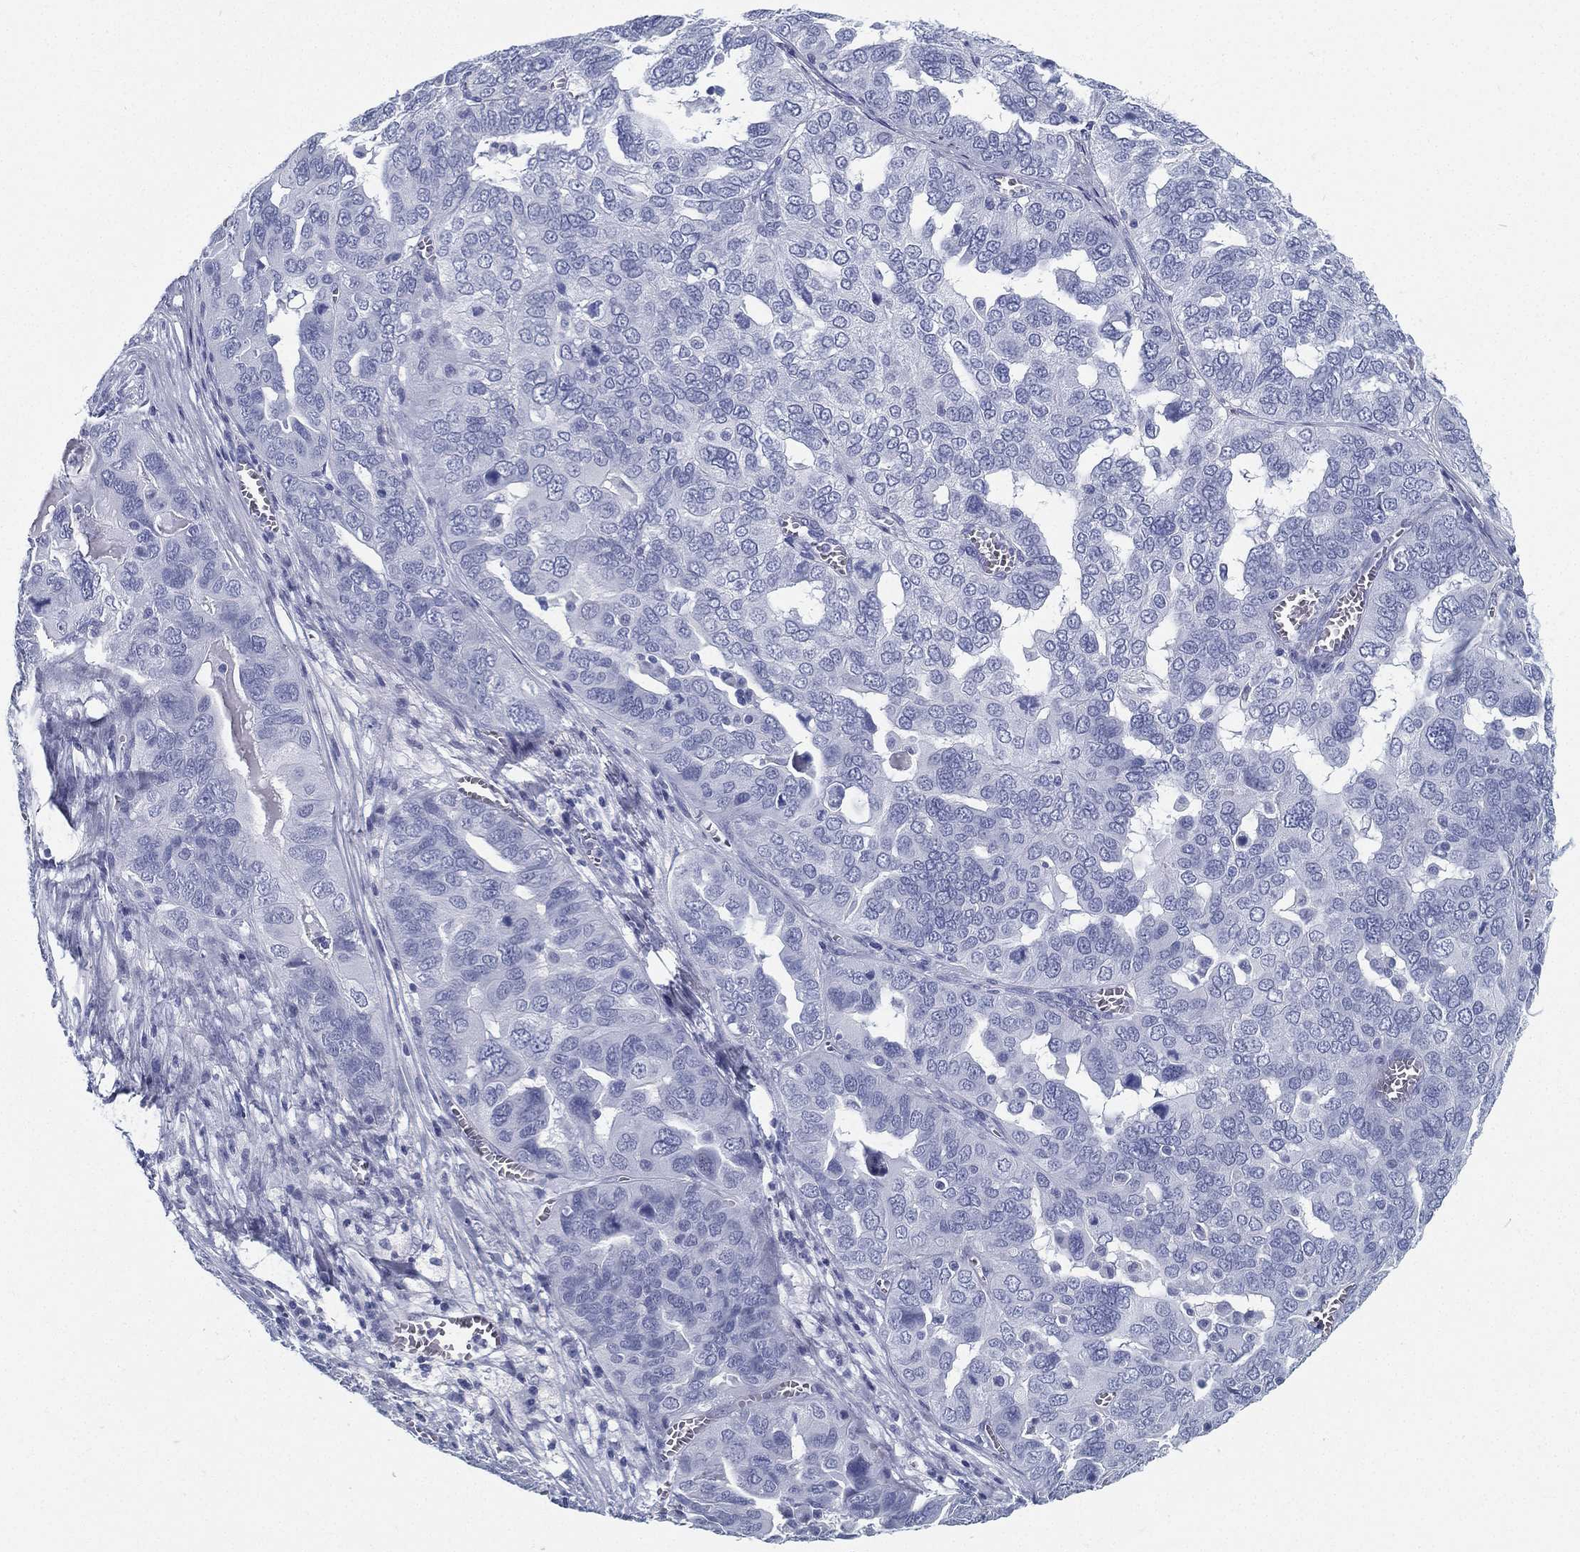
{"staining": {"intensity": "negative", "quantity": "none", "location": "none"}, "tissue": "ovarian cancer", "cell_type": "Tumor cells", "image_type": "cancer", "snomed": [{"axis": "morphology", "description": "Carcinoma, endometroid"}, {"axis": "topography", "description": "Soft tissue"}, {"axis": "topography", "description": "Ovary"}], "caption": "Tumor cells are negative for brown protein staining in ovarian cancer (endometroid carcinoma).", "gene": "ATP1B2", "patient": {"sex": "female", "age": 52}}